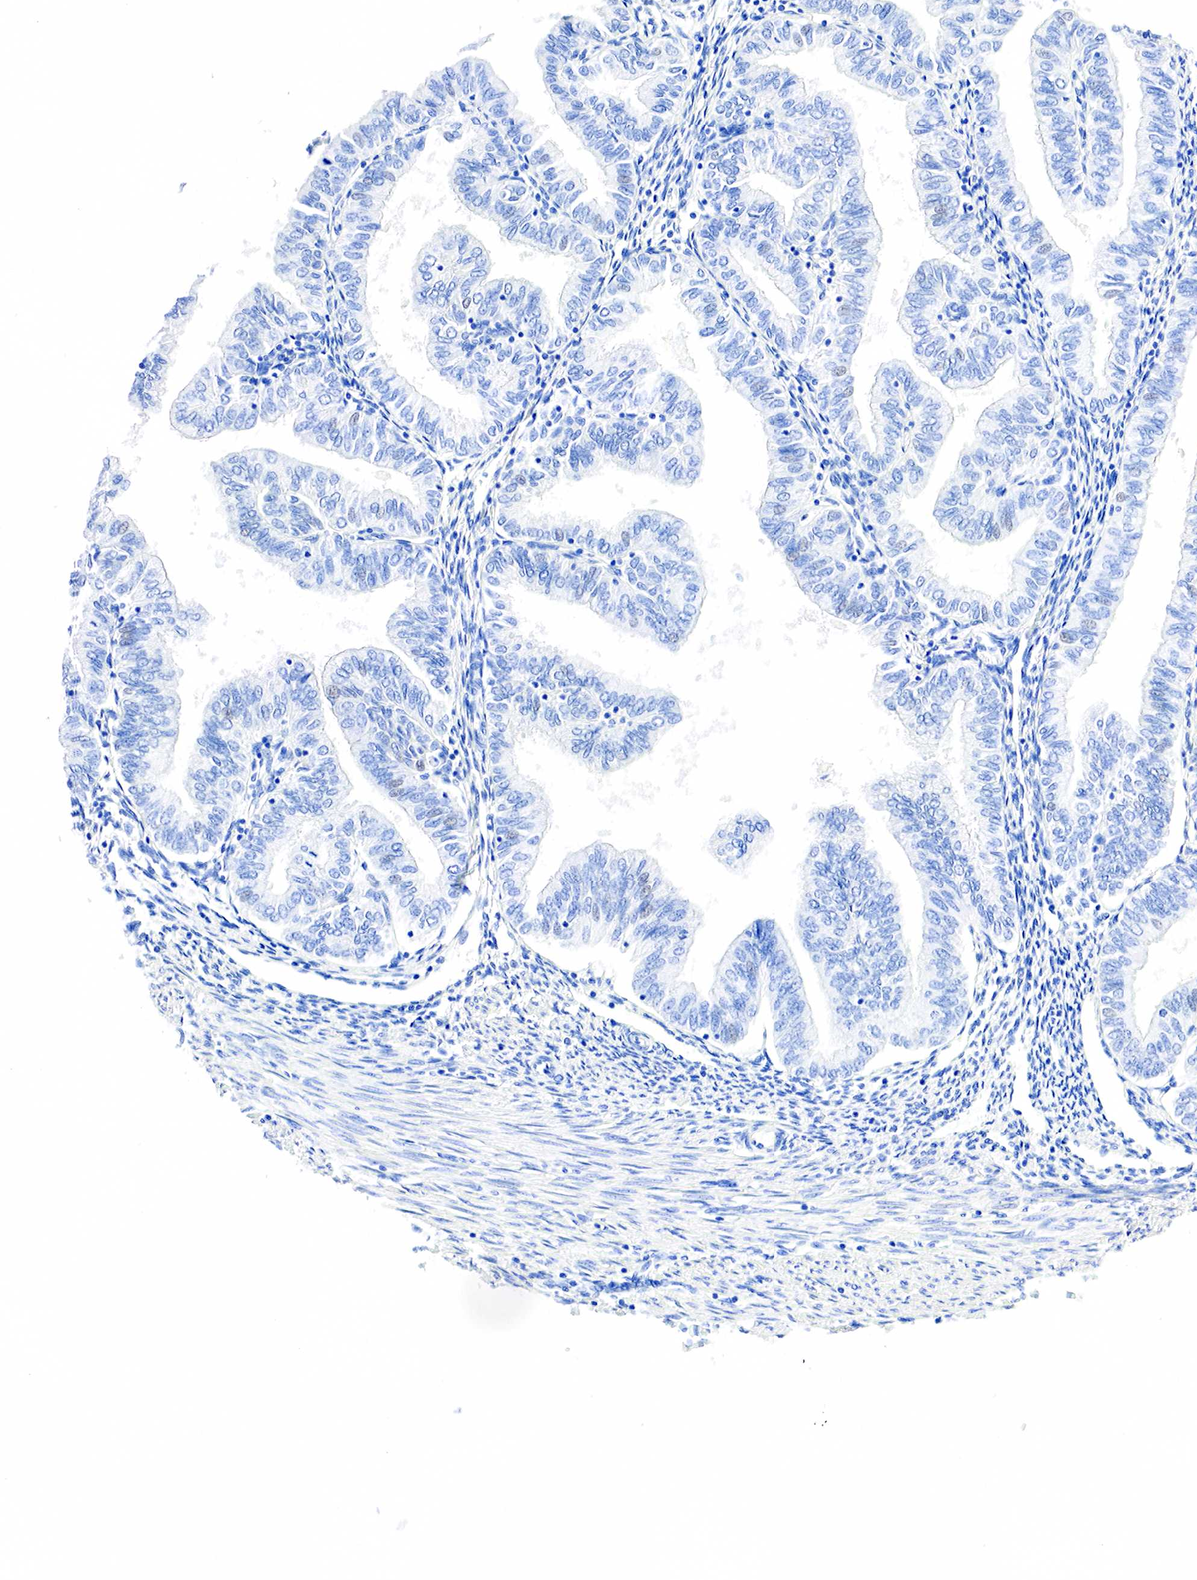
{"staining": {"intensity": "negative", "quantity": "none", "location": "none"}, "tissue": "endometrial cancer", "cell_type": "Tumor cells", "image_type": "cancer", "snomed": [{"axis": "morphology", "description": "Adenocarcinoma, NOS"}, {"axis": "topography", "description": "Endometrium"}], "caption": "High magnification brightfield microscopy of endometrial cancer (adenocarcinoma) stained with DAB (3,3'-diaminobenzidine) (brown) and counterstained with hematoxylin (blue): tumor cells show no significant positivity.", "gene": "PTH", "patient": {"sex": "female", "age": 51}}